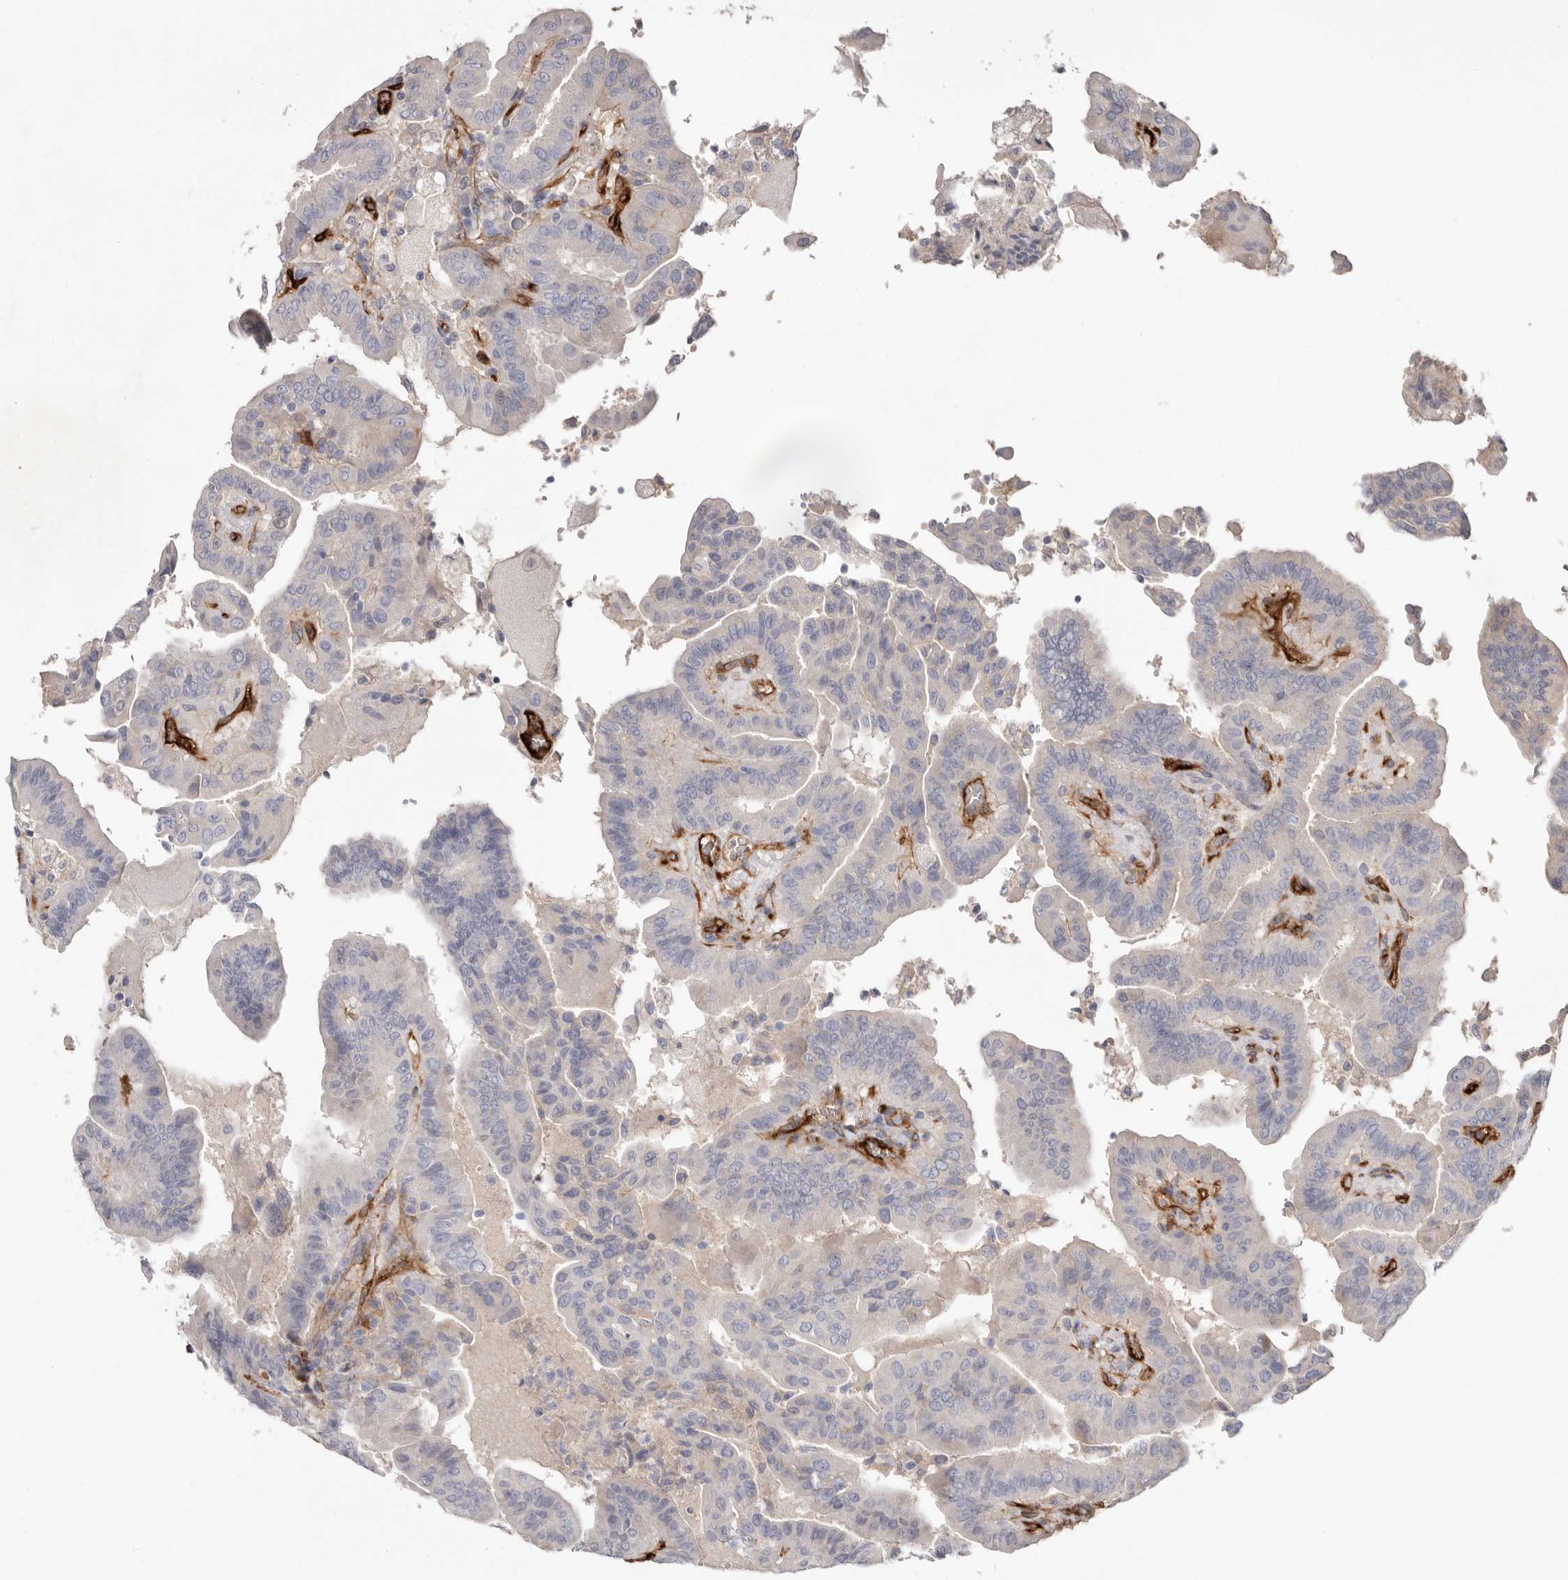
{"staining": {"intensity": "negative", "quantity": "none", "location": "none"}, "tissue": "thyroid cancer", "cell_type": "Tumor cells", "image_type": "cancer", "snomed": [{"axis": "morphology", "description": "Papillary adenocarcinoma, NOS"}, {"axis": "topography", "description": "Thyroid gland"}], "caption": "Protein analysis of thyroid cancer (papillary adenocarcinoma) reveals no significant expression in tumor cells.", "gene": "LRRC66", "patient": {"sex": "male", "age": 33}}